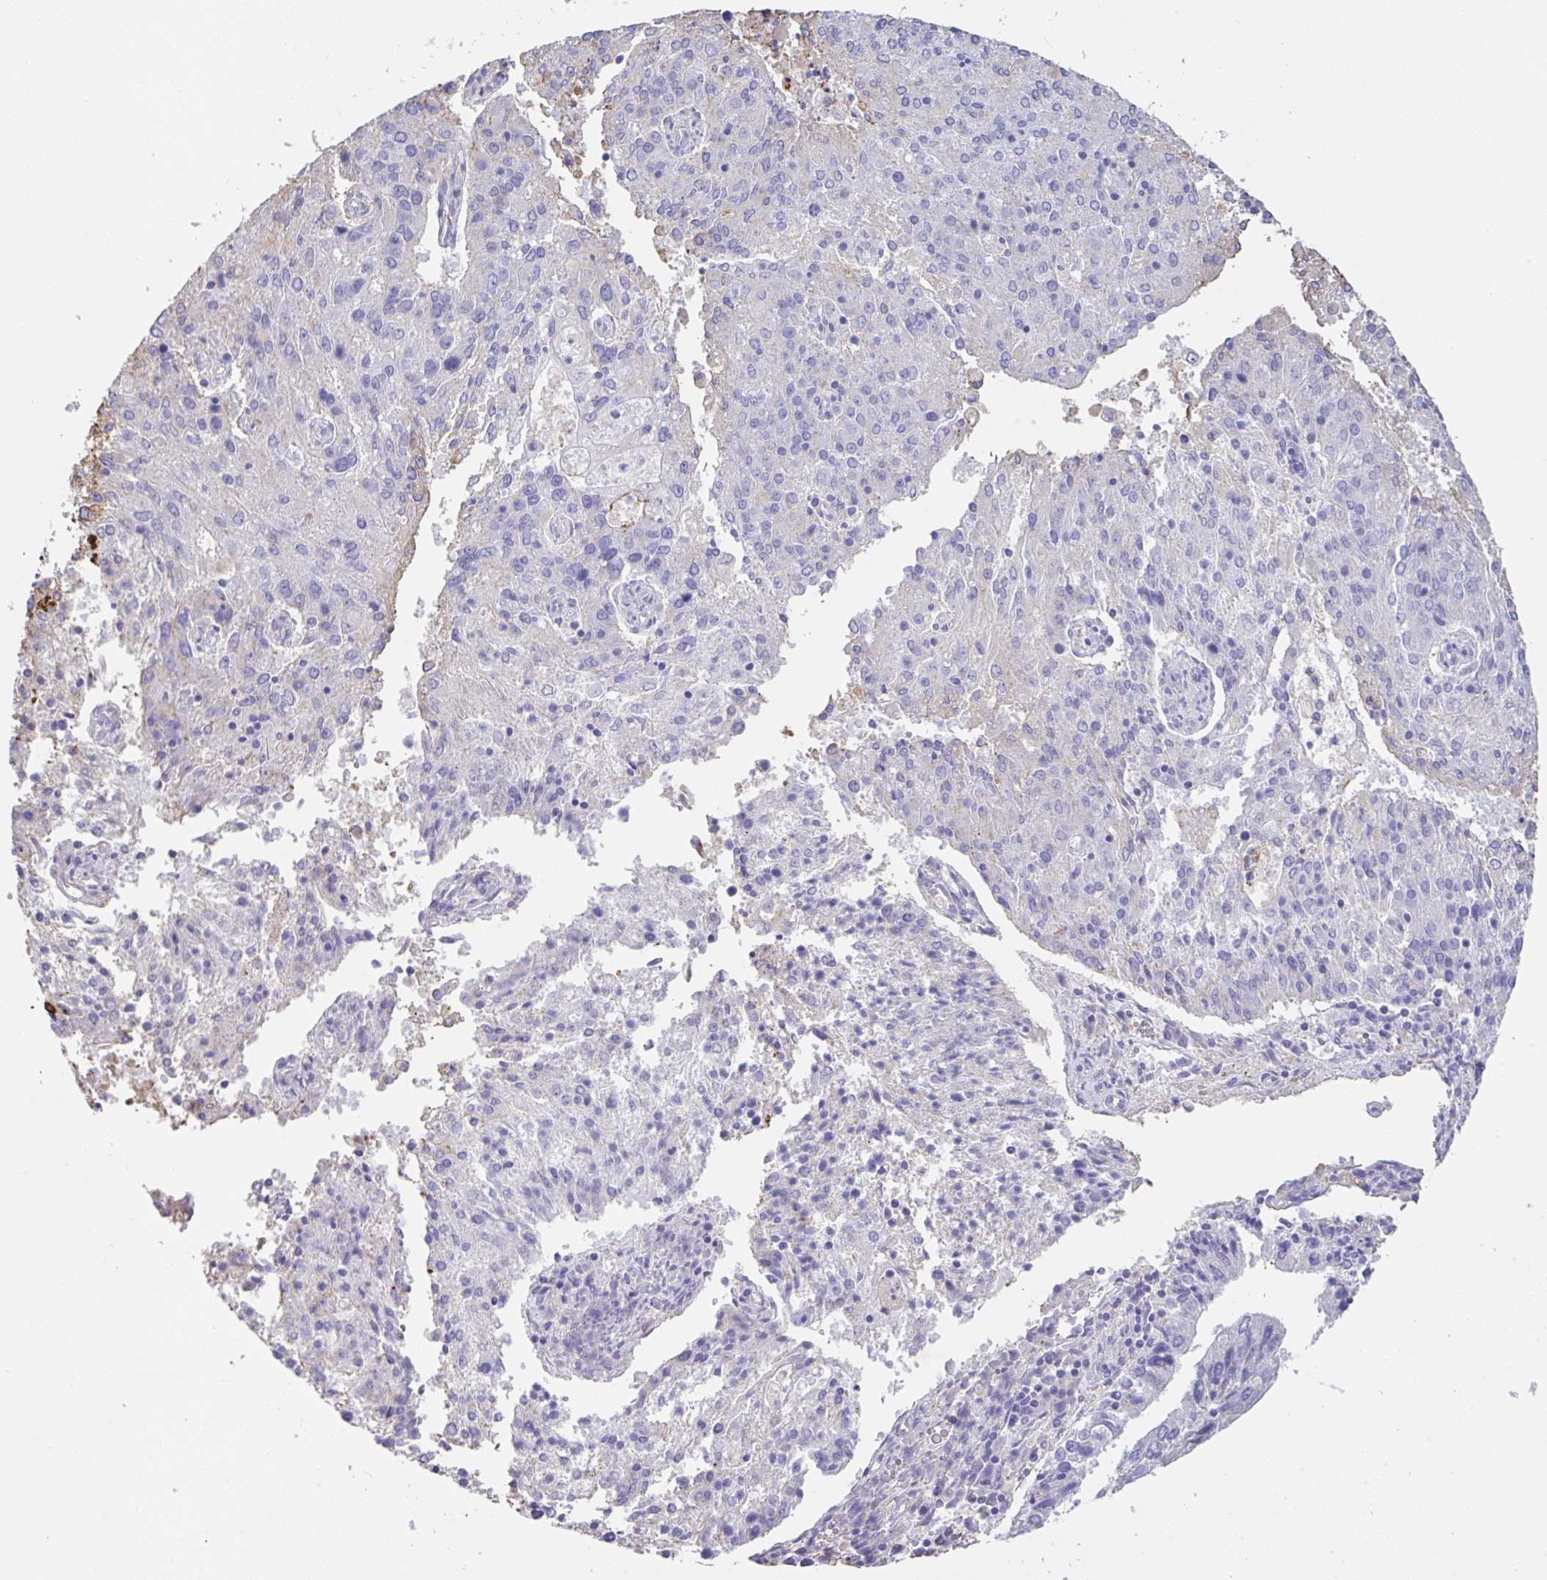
{"staining": {"intensity": "negative", "quantity": "none", "location": "none"}, "tissue": "endometrial cancer", "cell_type": "Tumor cells", "image_type": "cancer", "snomed": [{"axis": "morphology", "description": "Adenocarcinoma, NOS"}, {"axis": "topography", "description": "Endometrium"}], "caption": "There is no significant expression in tumor cells of endometrial cancer.", "gene": "HOXC12", "patient": {"sex": "female", "age": 82}}